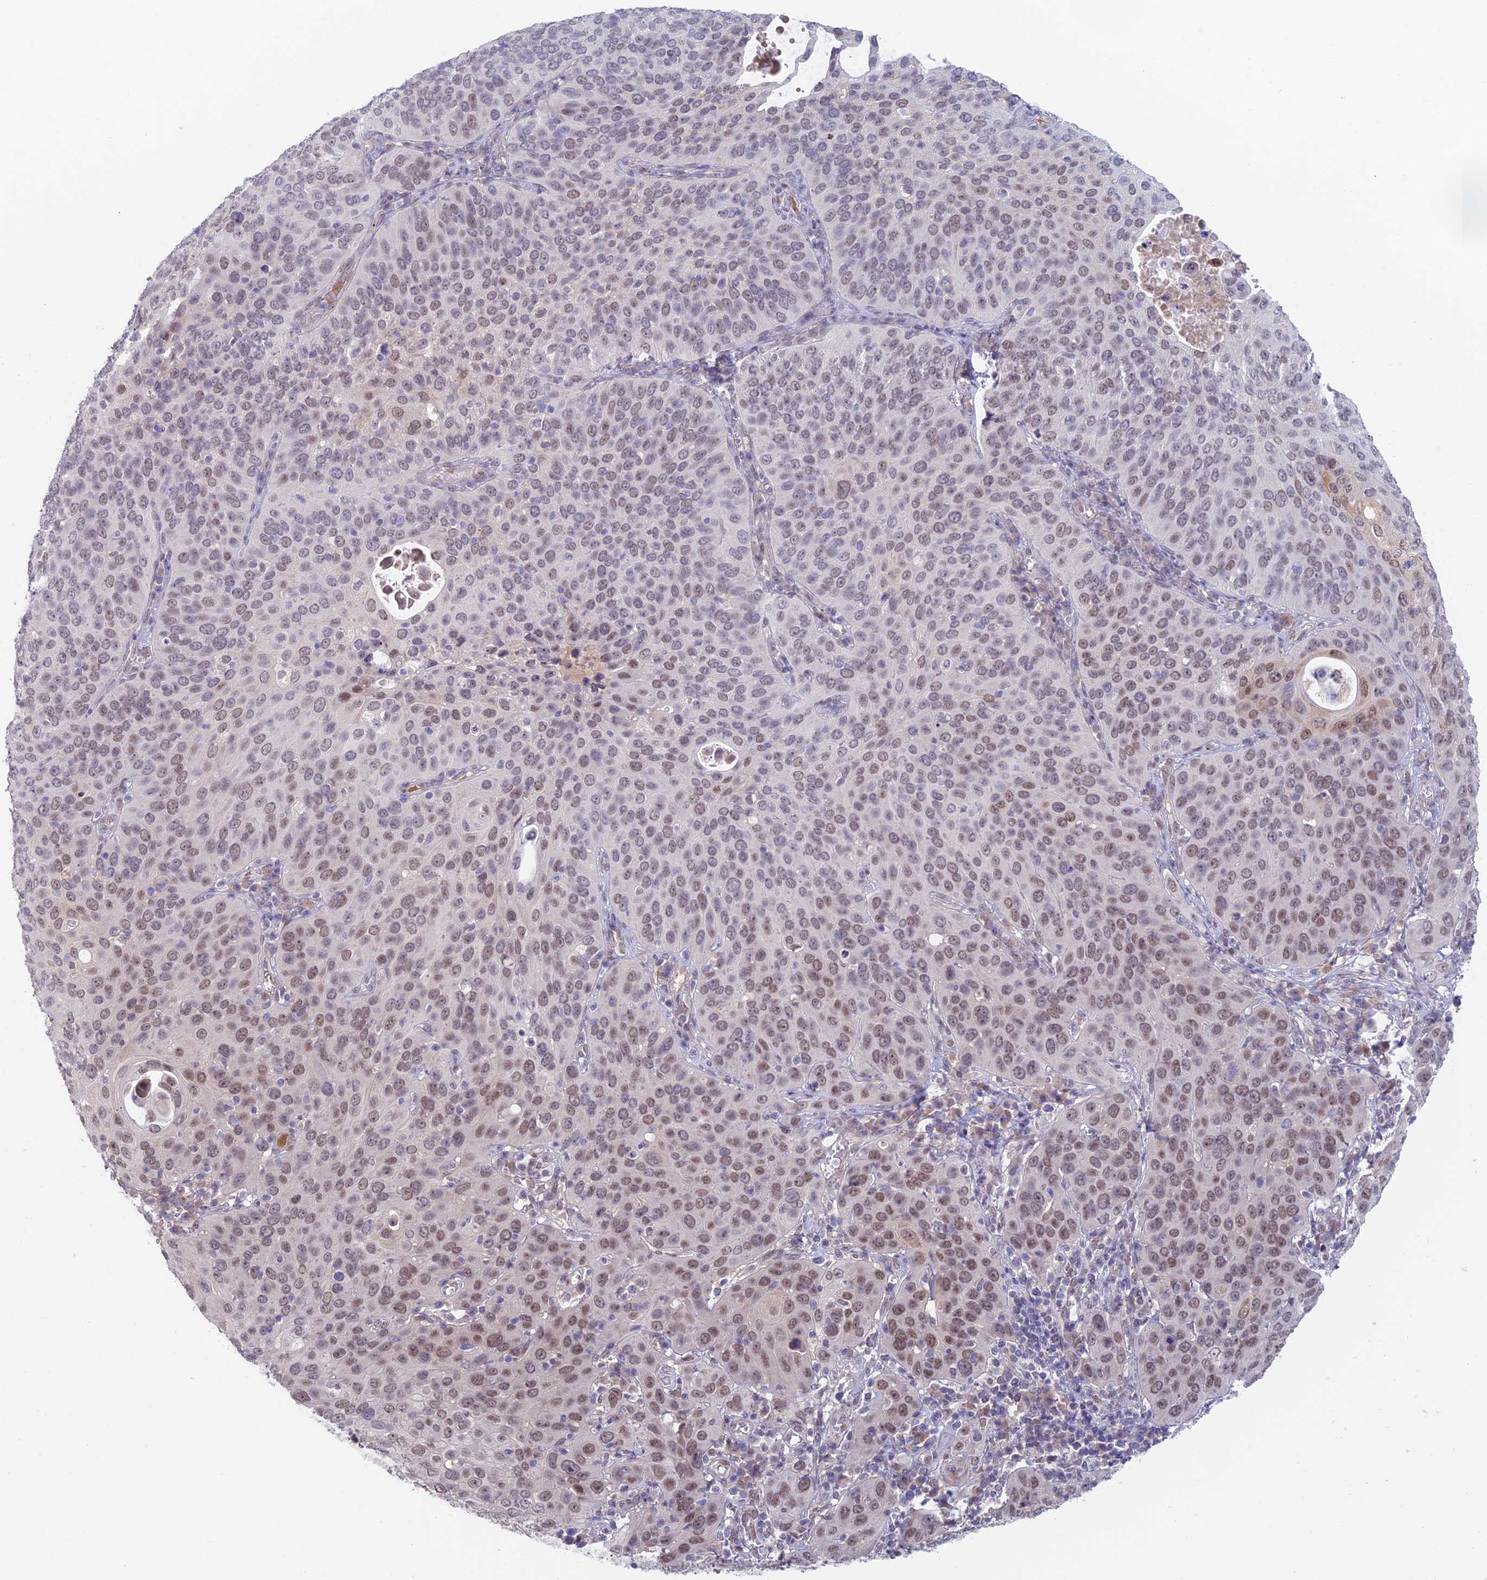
{"staining": {"intensity": "moderate", "quantity": ">75%", "location": "nuclear"}, "tissue": "cervical cancer", "cell_type": "Tumor cells", "image_type": "cancer", "snomed": [{"axis": "morphology", "description": "Squamous cell carcinoma, NOS"}, {"axis": "topography", "description": "Cervix"}], "caption": "IHC image of neoplastic tissue: squamous cell carcinoma (cervical) stained using immunohistochemistry exhibits medium levels of moderate protein expression localized specifically in the nuclear of tumor cells, appearing as a nuclear brown color.", "gene": "ZUP1", "patient": {"sex": "female", "age": 36}}